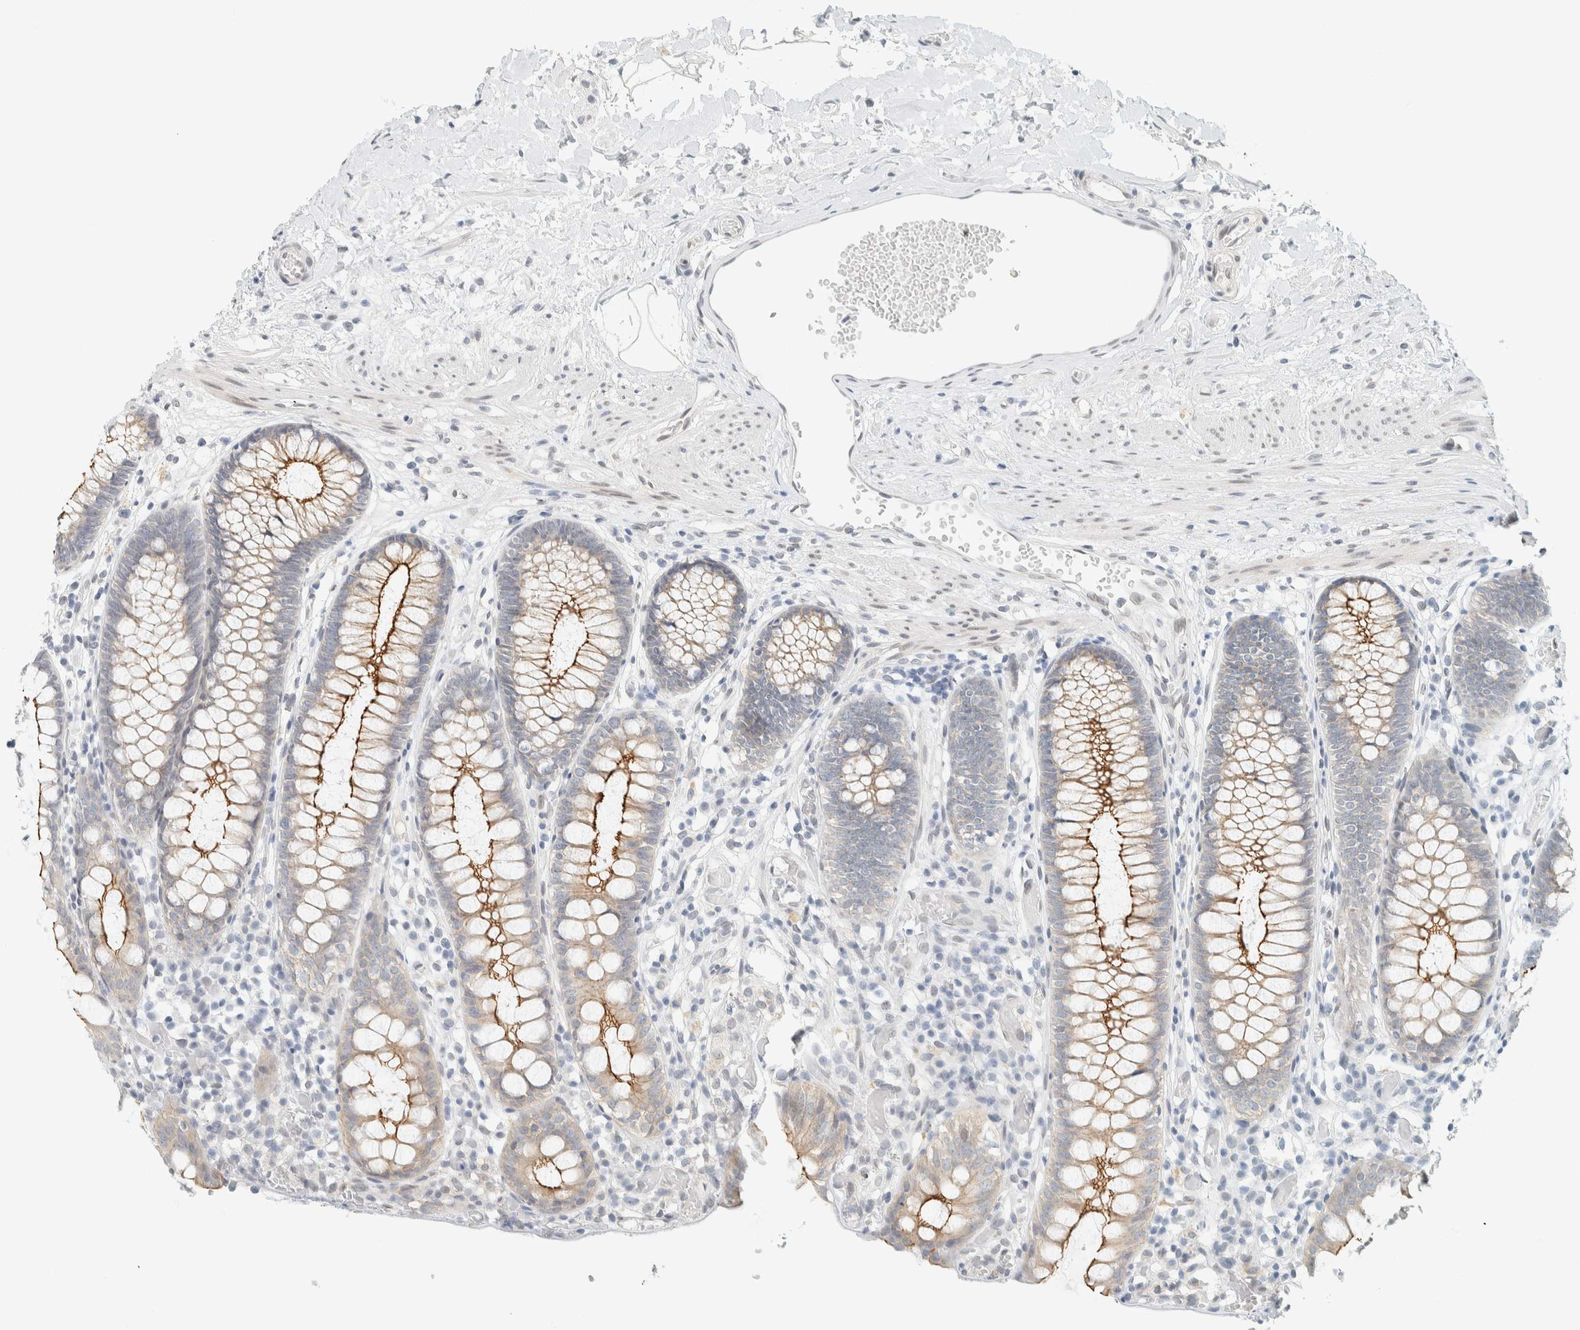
{"staining": {"intensity": "negative", "quantity": "none", "location": "none"}, "tissue": "colon", "cell_type": "Endothelial cells", "image_type": "normal", "snomed": [{"axis": "morphology", "description": "Normal tissue, NOS"}, {"axis": "topography", "description": "Colon"}], "caption": "IHC of normal colon shows no expression in endothelial cells. (Immunohistochemistry, brightfield microscopy, high magnification).", "gene": "C1QTNF12", "patient": {"sex": "male", "age": 14}}